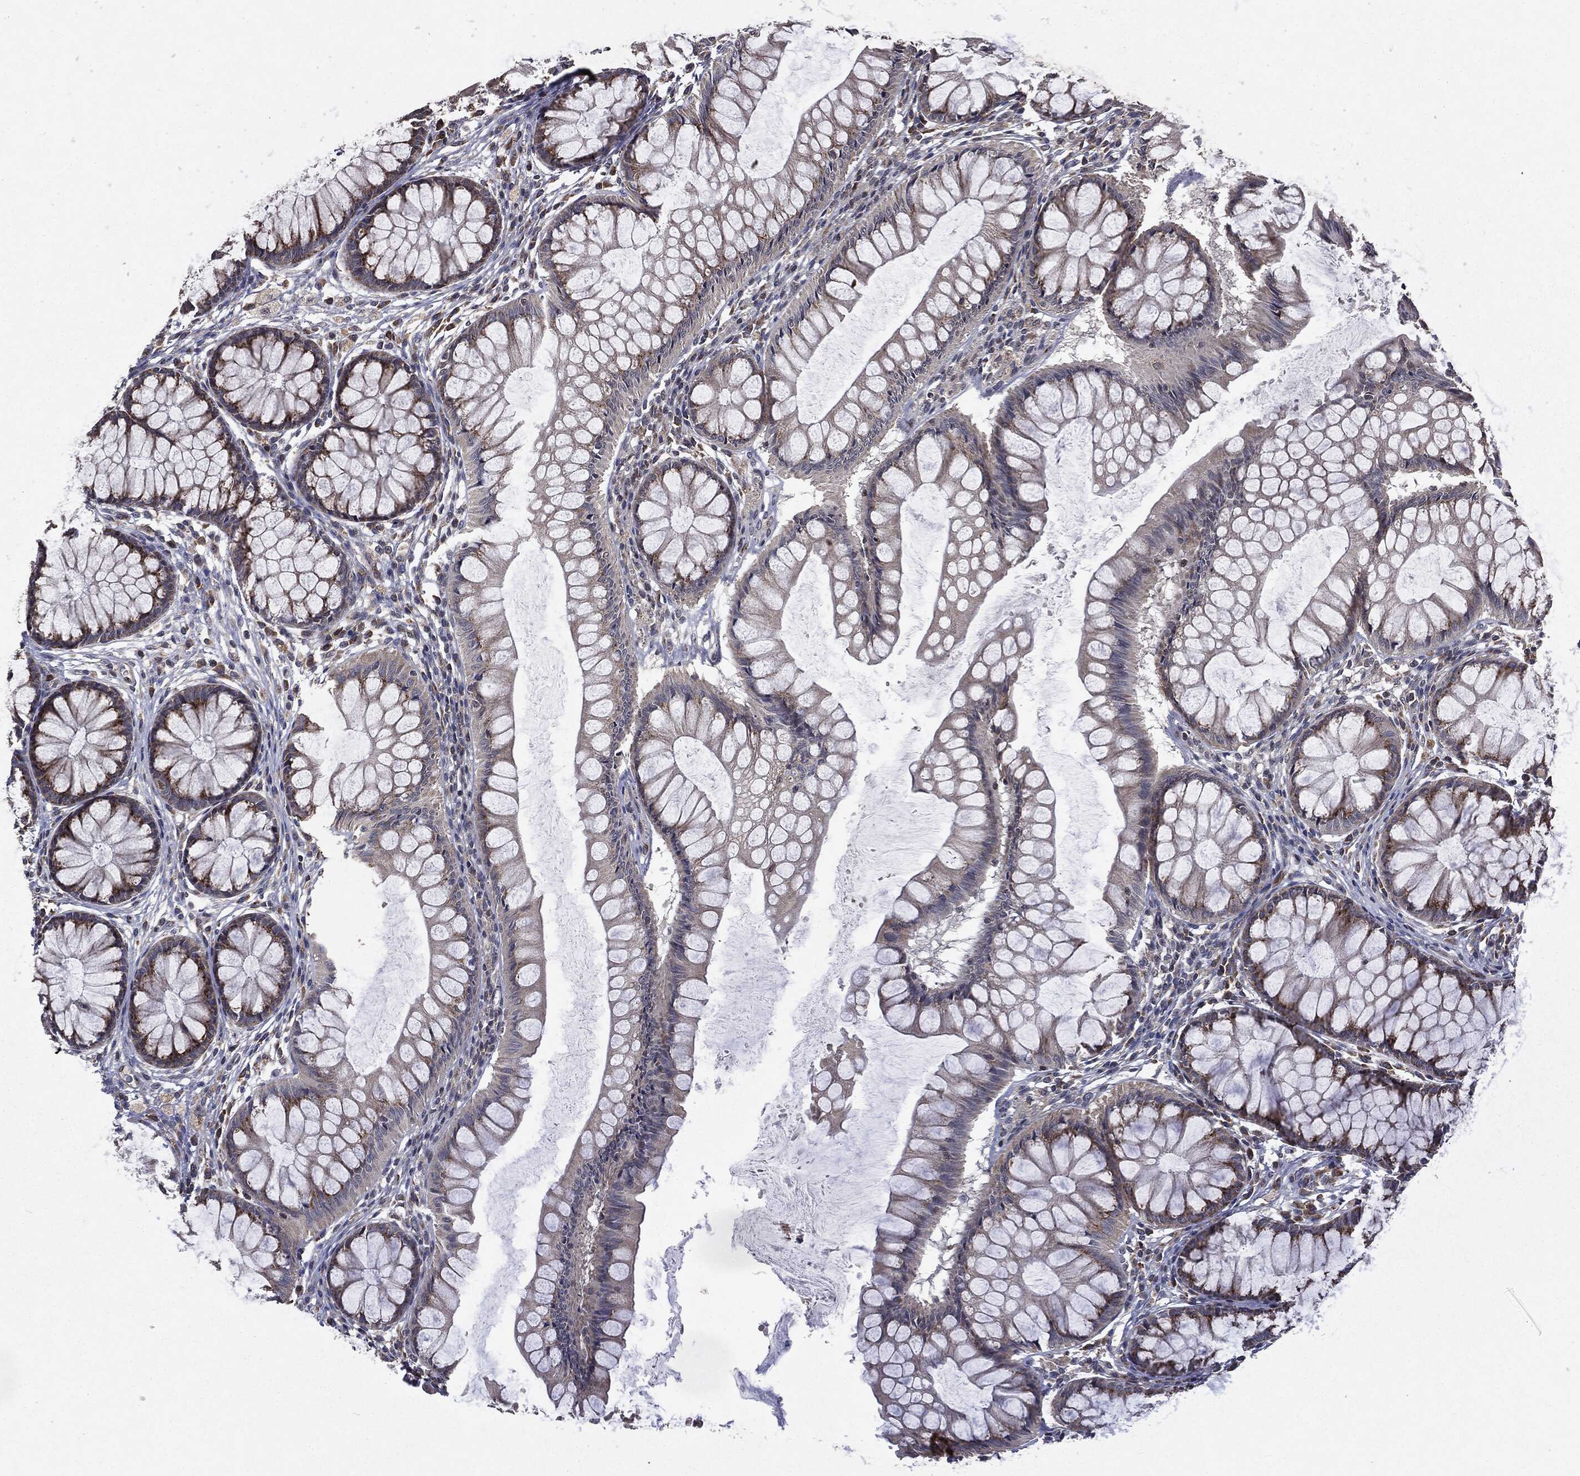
{"staining": {"intensity": "strong", "quantity": ">75%", "location": "cytoplasmic/membranous"}, "tissue": "colon", "cell_type": "Endothelial cells", "image_type": "normal", "snomed": [{"axis": "morphology", "description": "Normal tissue, NOS"}, {"axis": "topography", "description": "Colon"}], "caption": "Protein positivity by immunohistochemistry (IHC) exhibits strong cytoplasmic/membranous expression in about >75% of endothelial cells in normal colon.", "gene": "PLPPR2", "patient": {"sex": "female", "age": 65}}